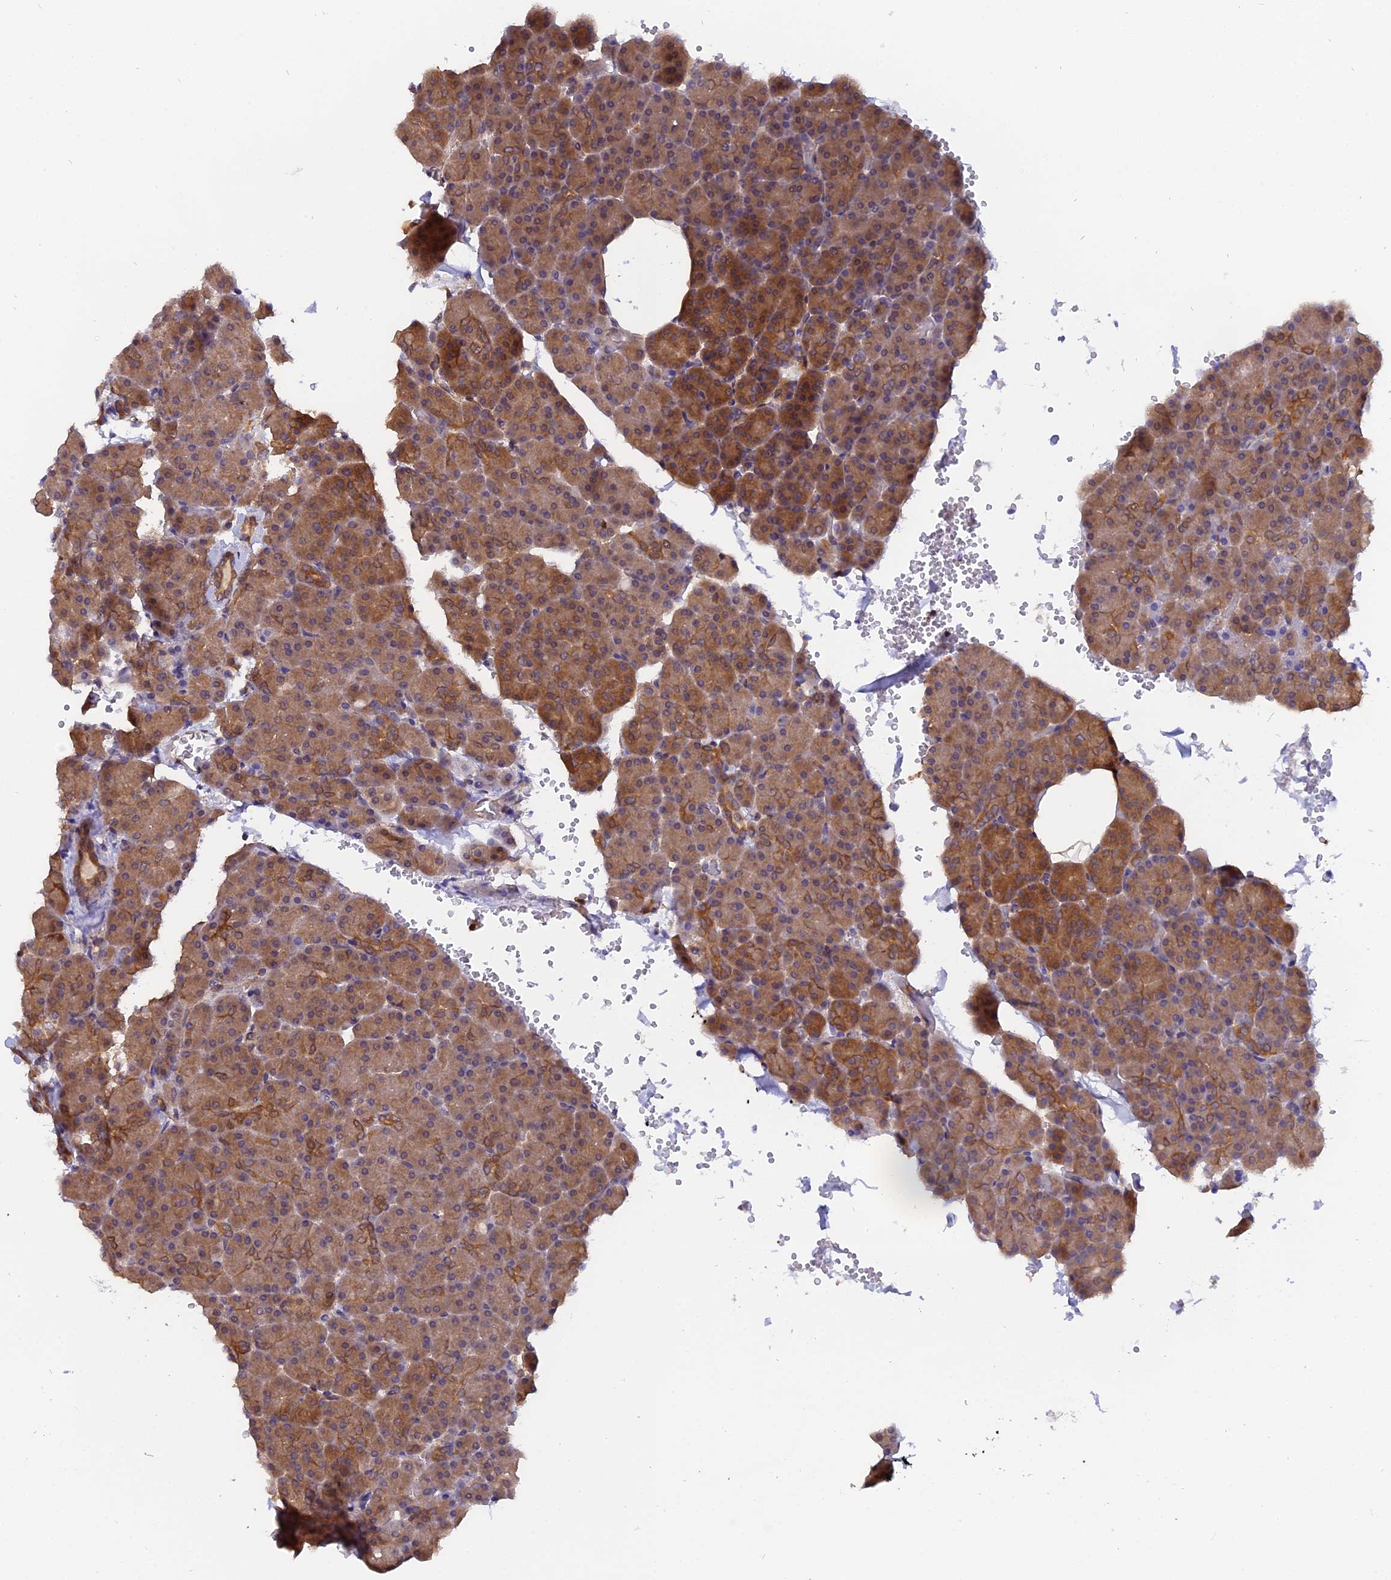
{"staining": {"intensity": "moderate", "quantity": ">75%", "location": "cytoplasmic/membranous"}, "tissue": "pancreas", "cell_type": "Exocrine glandular cells", "image_type": "normal", "snomed": [{"axis": "morphology", "description": "Normal tissue, NOS"}, {"axis": "topography", "description": "Pancreas"}], "caption": "Immunohistochemical staining of benign pancreas shows >75% levels of moderate cytoplasmic/membranous protein staining in about >75% of exocrine glandular cells.", "gene": "FAM118B", "patient": {"sex": "female", "age": 35}}